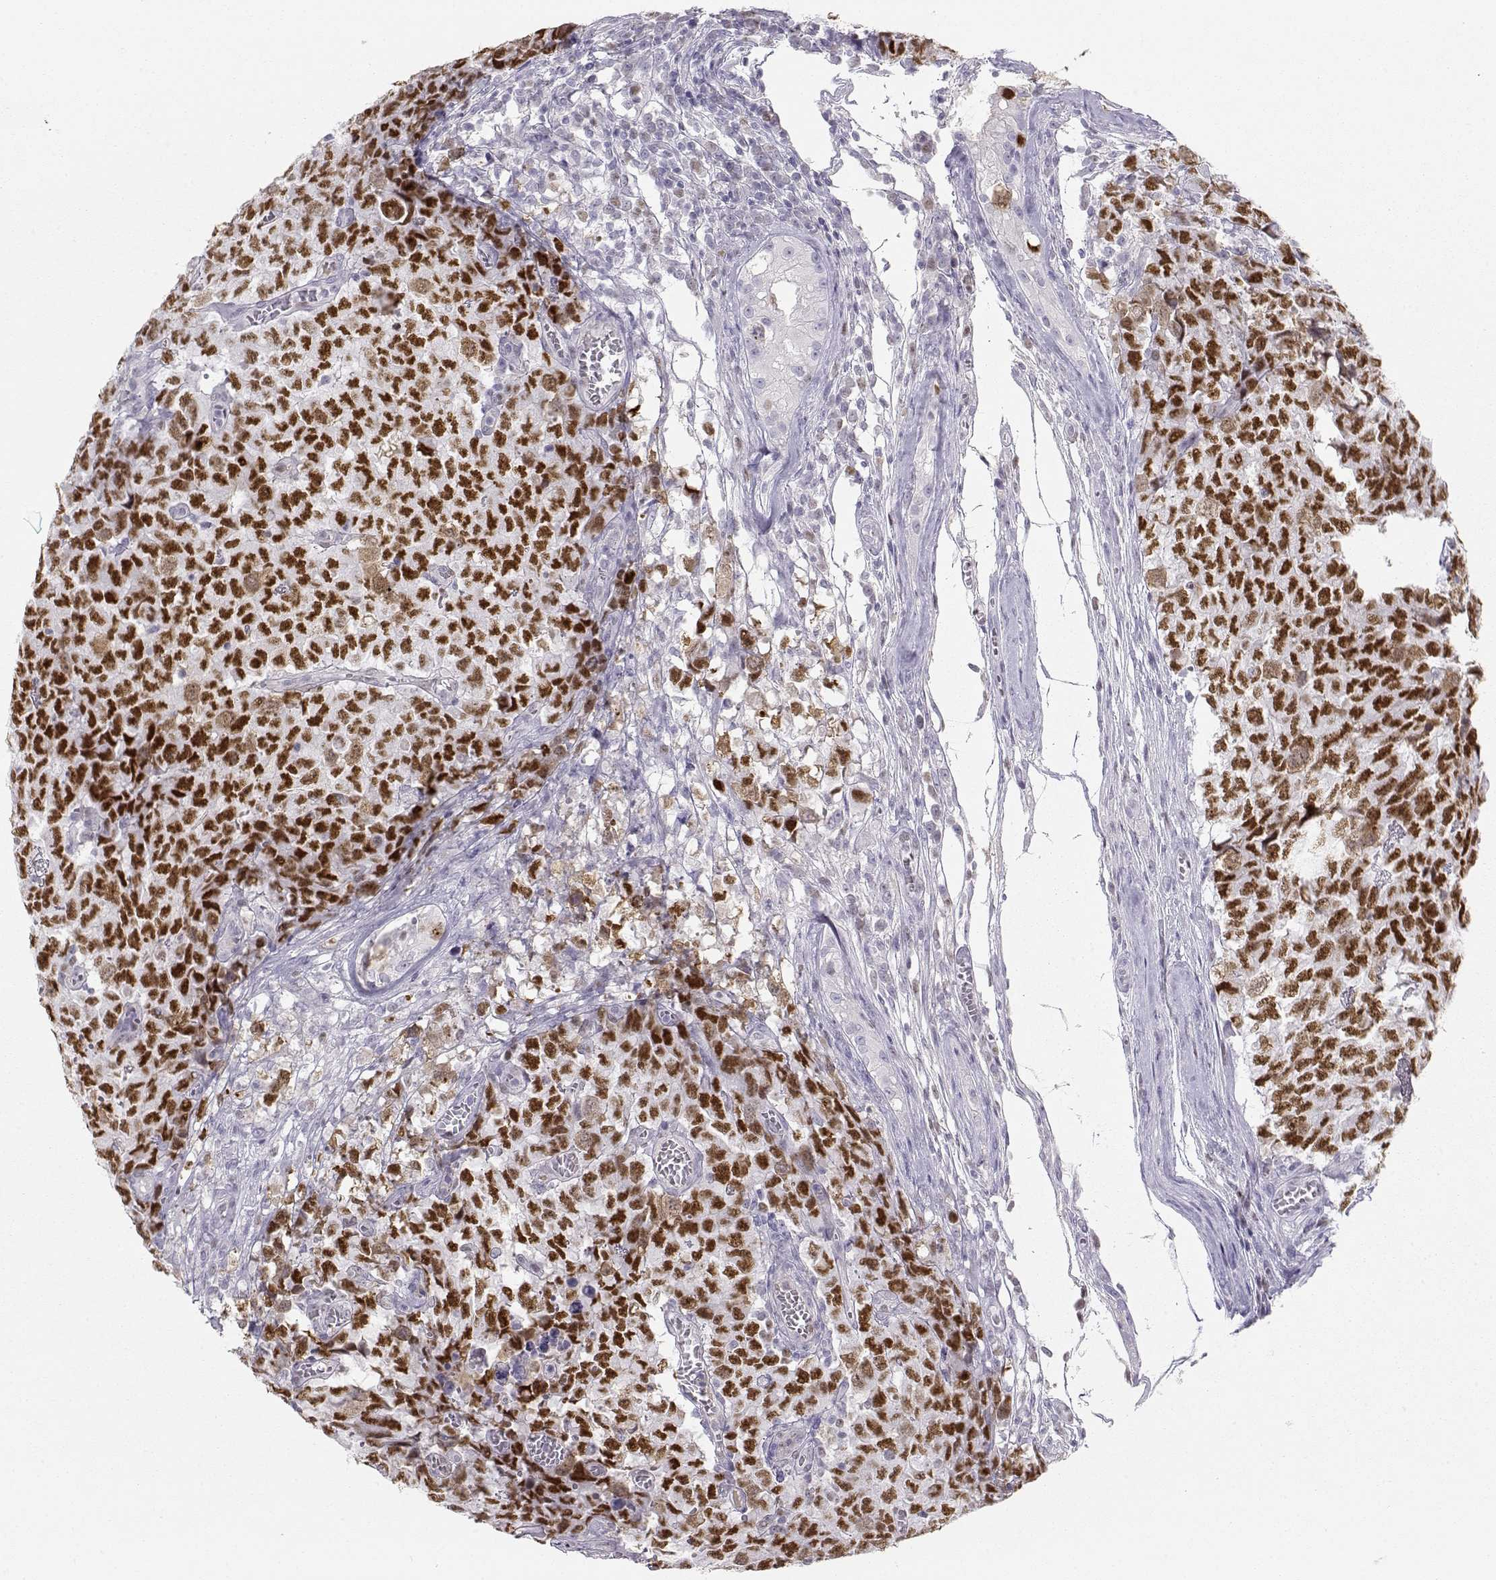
{"staining": {"intensity": "strong", "quantity": ">75%", "location": "nuclear"}, "tissue": "testis cancer", "cell_type": "Tumor cells", "image_type": "cancer", "snomed": [{"axis": "morphology", "description": "Carcinoma, Embryonal, NOS"}, {"axis": "topography", "description": "Testis"}], "caption": "IHC of human testis cancer (embryonal carcinoma) demonstrates high levels of strong nuclear positivity in about >75% of tumor cells.", "gene": "OPN5", "patient": {"sex": "male", "age": 23}}